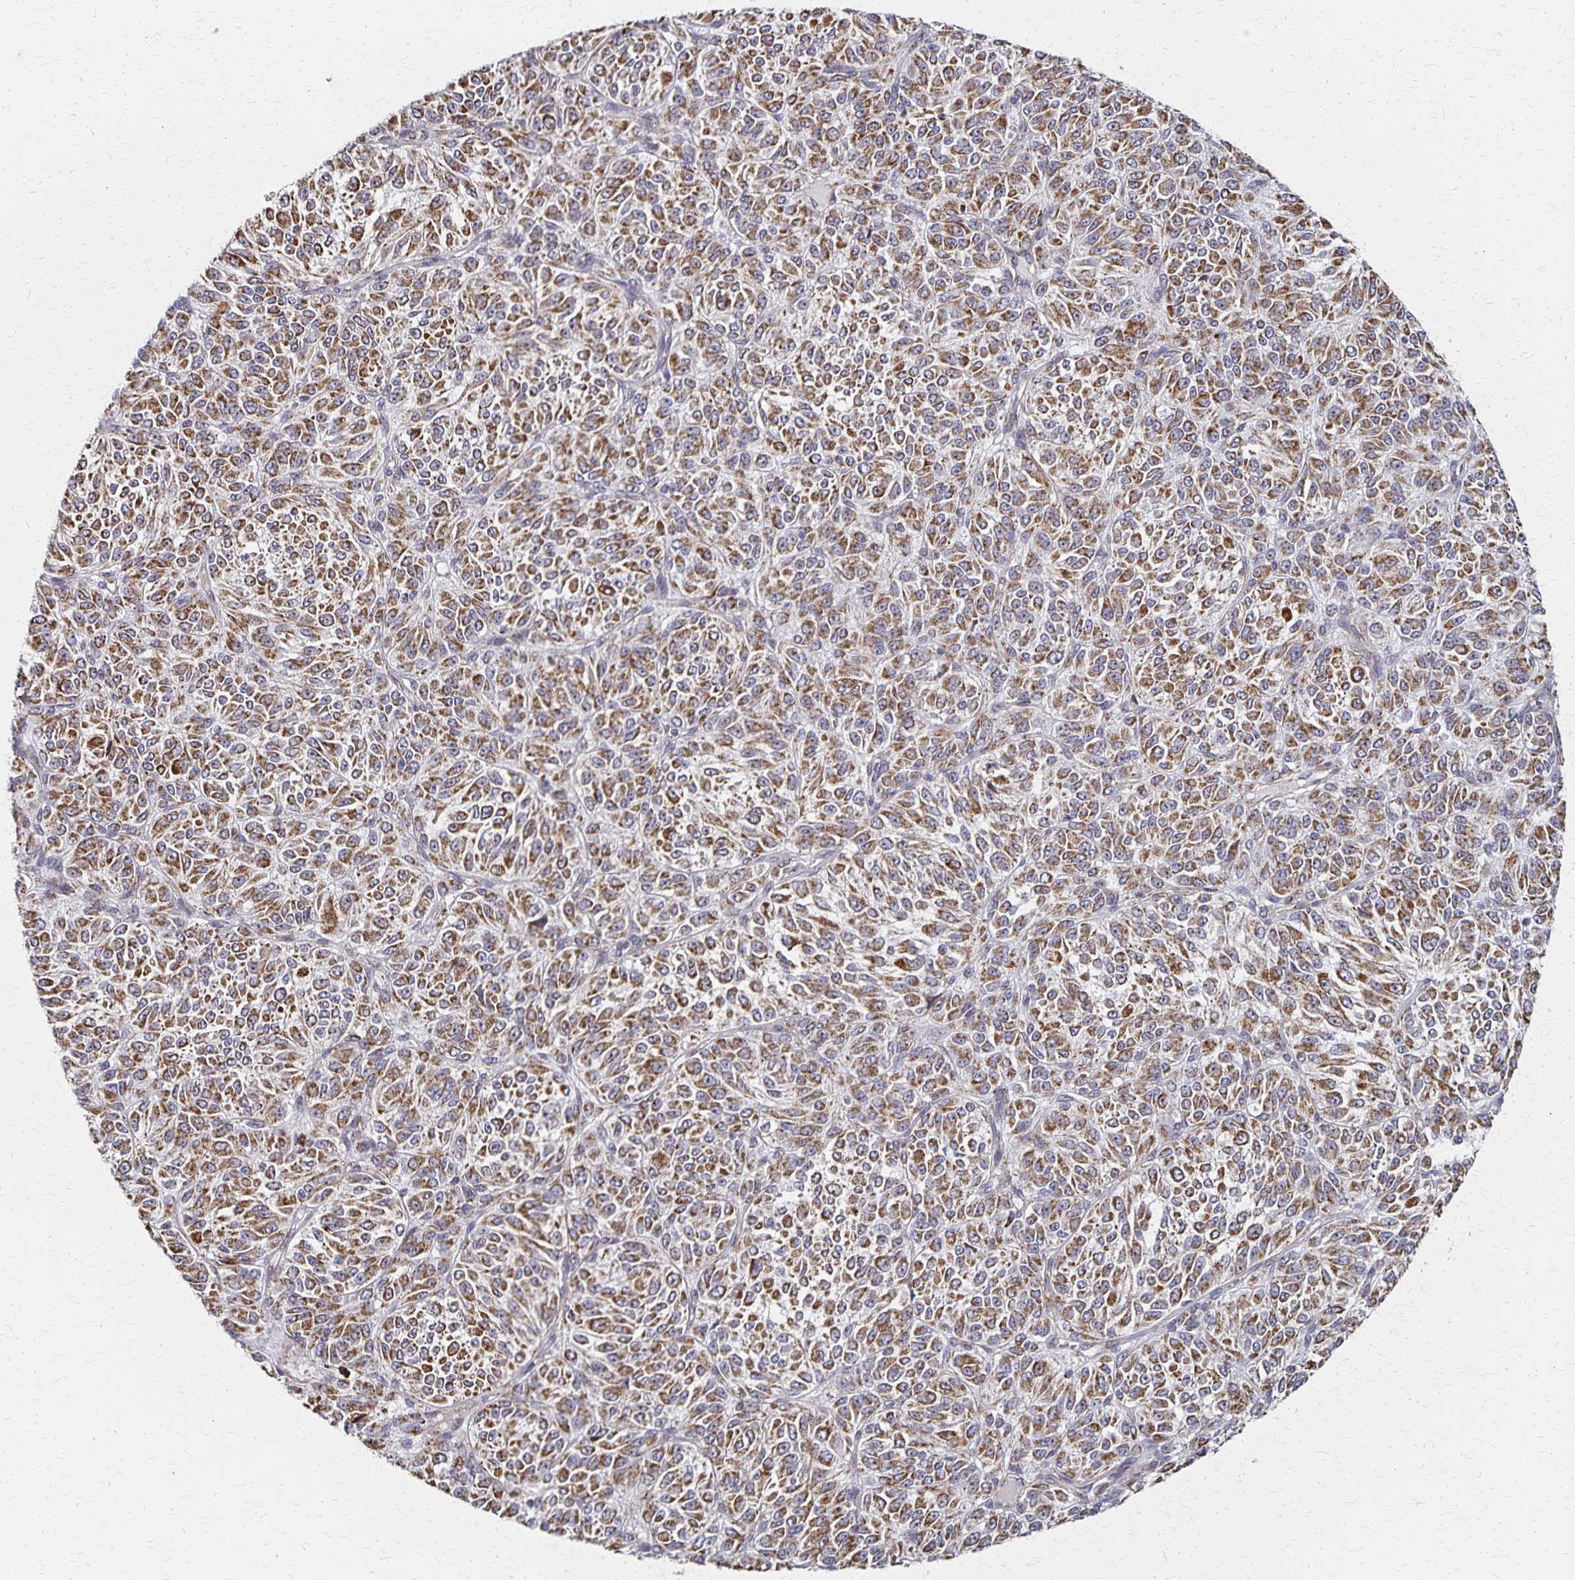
{"staining": {"intensity": "strong", "quantity": ">75%", "location": "cytoplasmic/membranous"}, "tissue": "melanoma", "cell_type": "Tumor cells", "image_type": "cancer", "snomed": [{"axis": "morphology", "description": "Malignant melanoma, Metastatic site"}, {"axis": "topography", "description": "Brain"}], "caption": "Tumor cells display high levels of strong cytoplasmic/membranous expression in approximately >75% of cells in melanoma. Nuclei are stained in blue.", "gene": "DYRK4", "patient": {"sex": "female", "age": 56}}